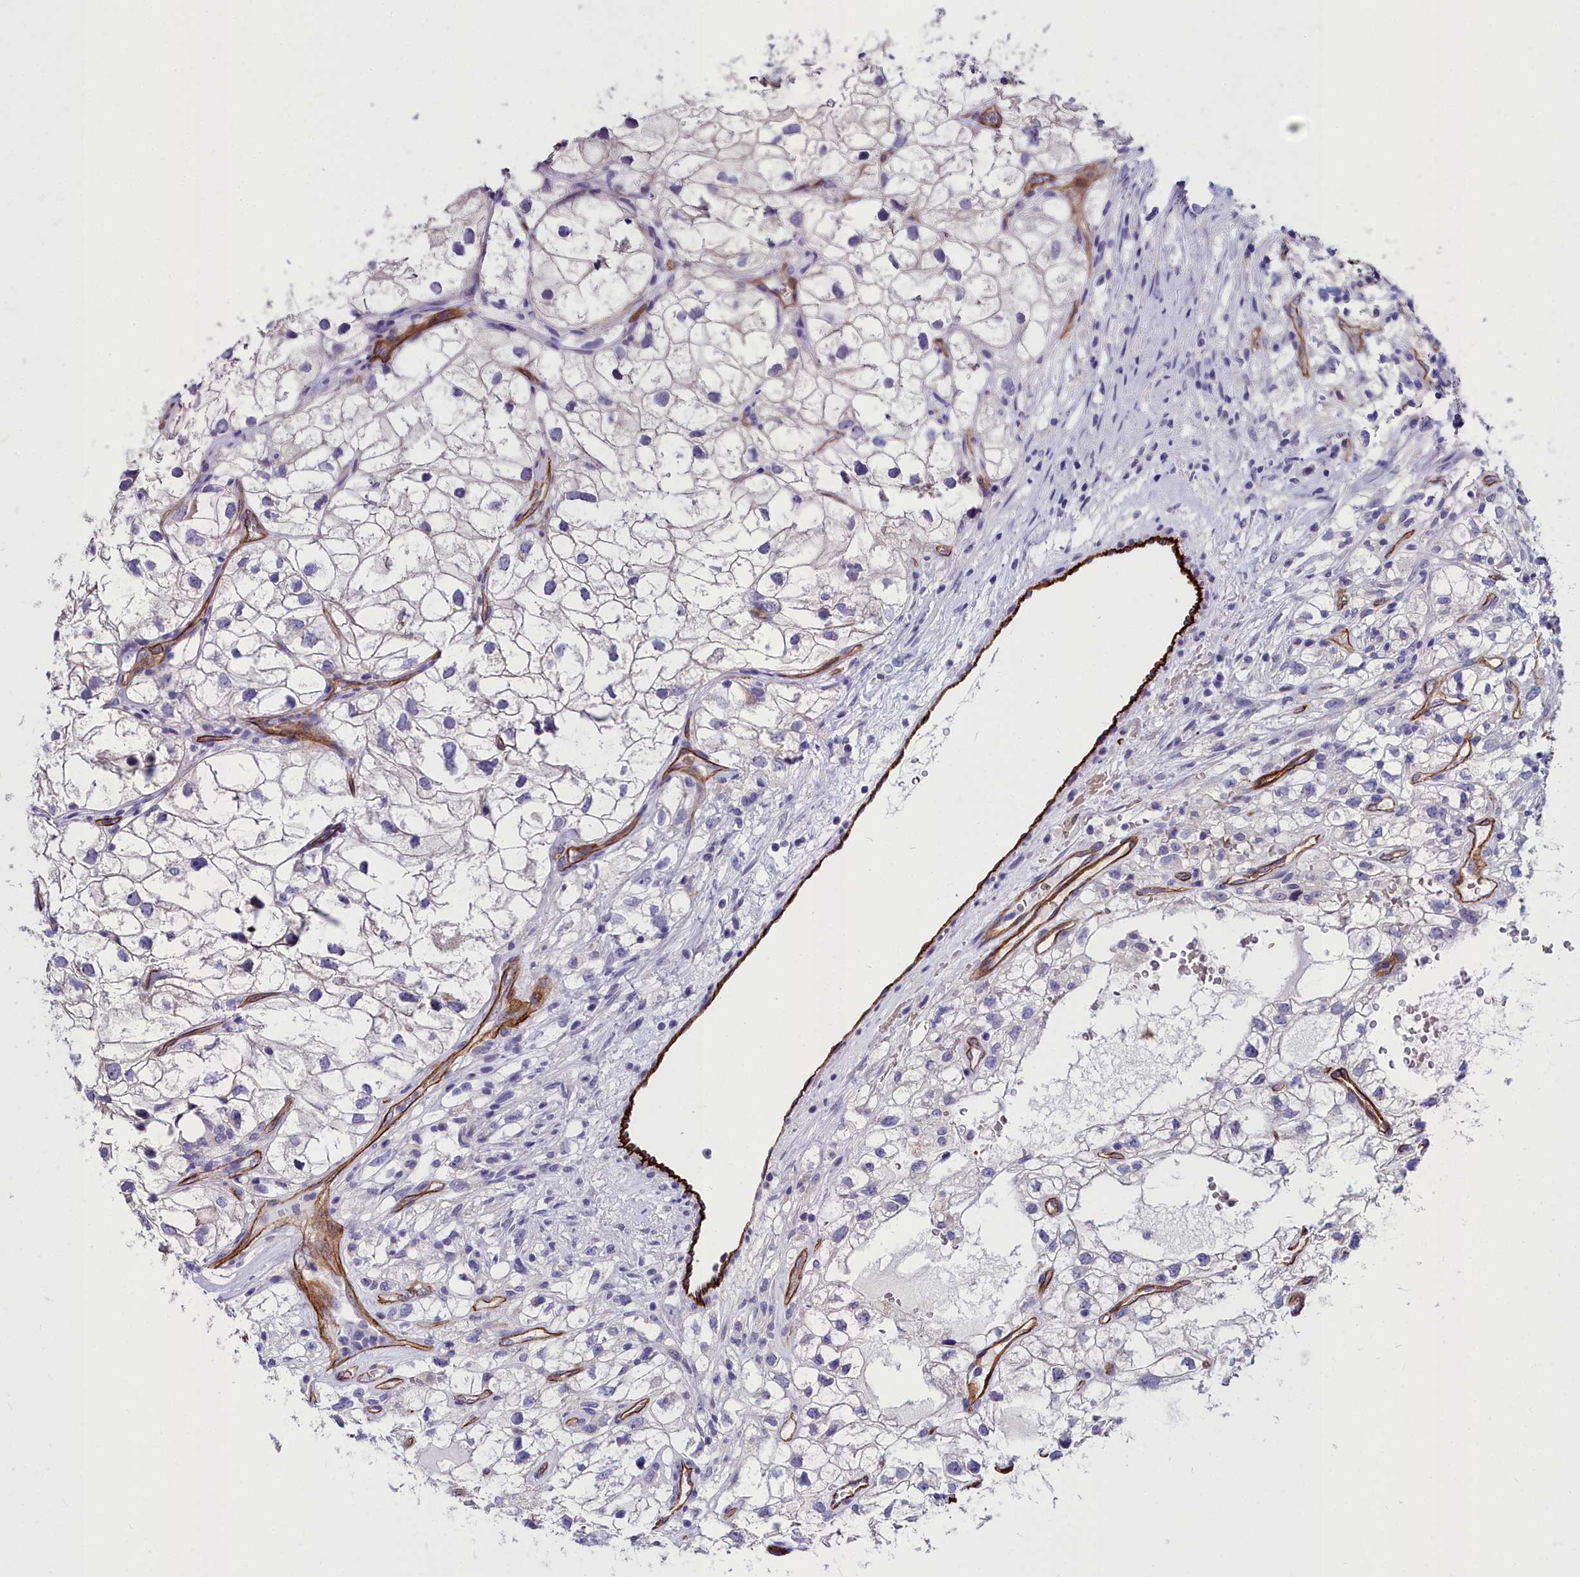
{"staining": {"intensity": "negative", "quantity": "none", "location": "none"}, "tissue": "renal cancer", "cell_type": "Tumor cells", "image_type": "cancer", "snomed": [{"axis": "morphology", "description": "Adenocarcinoma, NOS"}, {"axis": "topography", "description": "Kidney"}], "caption": "IHC micrograph of neoplastic tissue: human renal cancer (adenocarcinoma) stained with DAB exhibits no significant protein positivity in tumor cells. (Stains: DAB (3,3'-diaminobenzidine) IHC with hematoxylin counter stain, Microscopy: brightfield microscopy at high magnification).", "gene": "CYP4F11", "patient": {"sex": "male", "age": 59}}